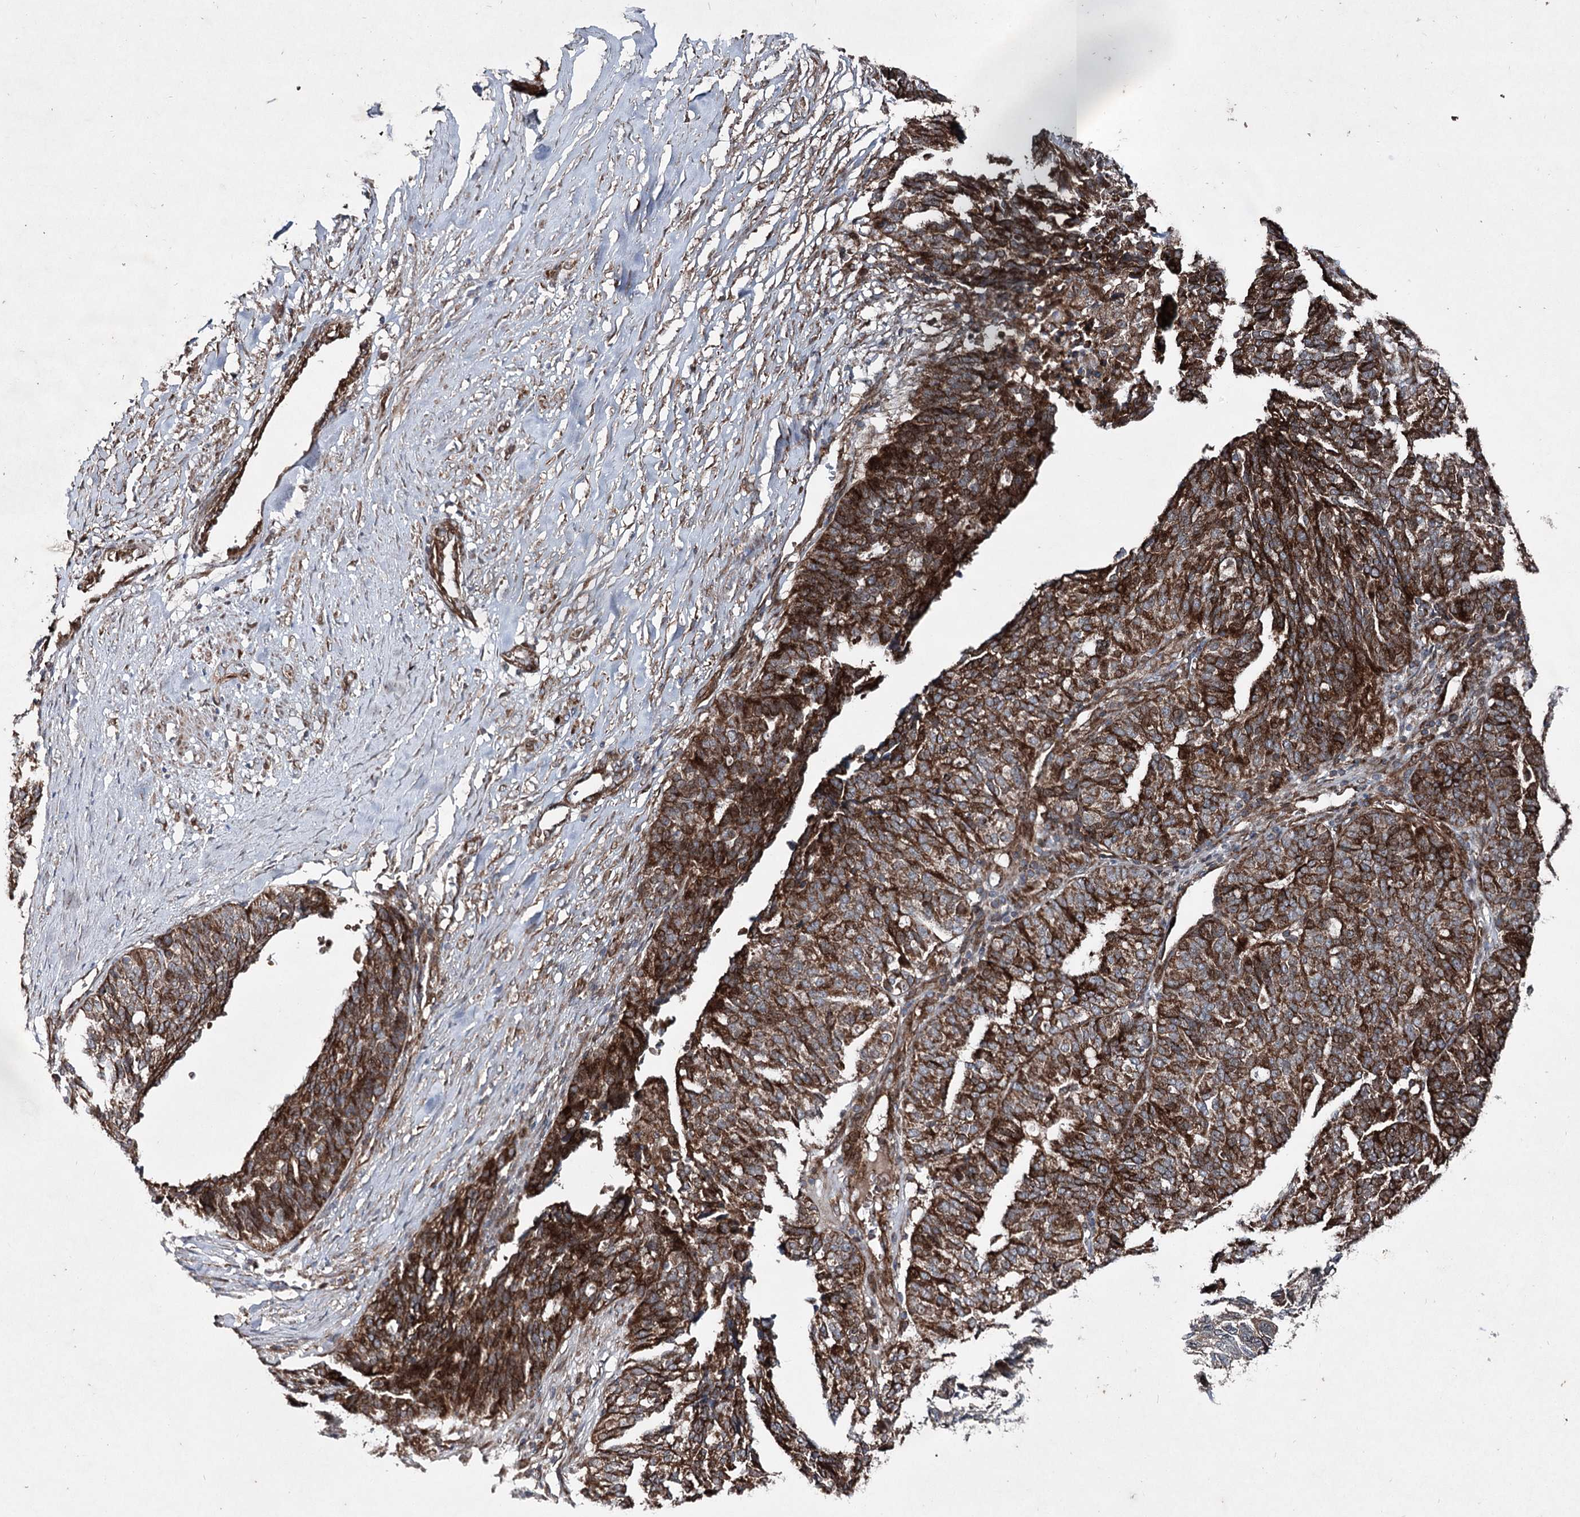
{"staining": {"intensity": "strong", "quantity": ">75%", "location": "cytoplasmic/membranous"}, "tissue": "ovarian cancer", "cell_type": "Tumor cells", "image_type": "cancer", "snomed": [{"axis": "morphology", "description": "Cystadenocarcinoma, serous, NOS"}, {"axis": "topography", "description": "Ovary"}], "caption": "Immunohistochemical staining of ovarian cancer shows high levels of strong cytoplasmic/membranous protein staining in about >75% of tumor cells.", "gene": "SERINC5", "patient": {"sex": "female", "age": 59}}